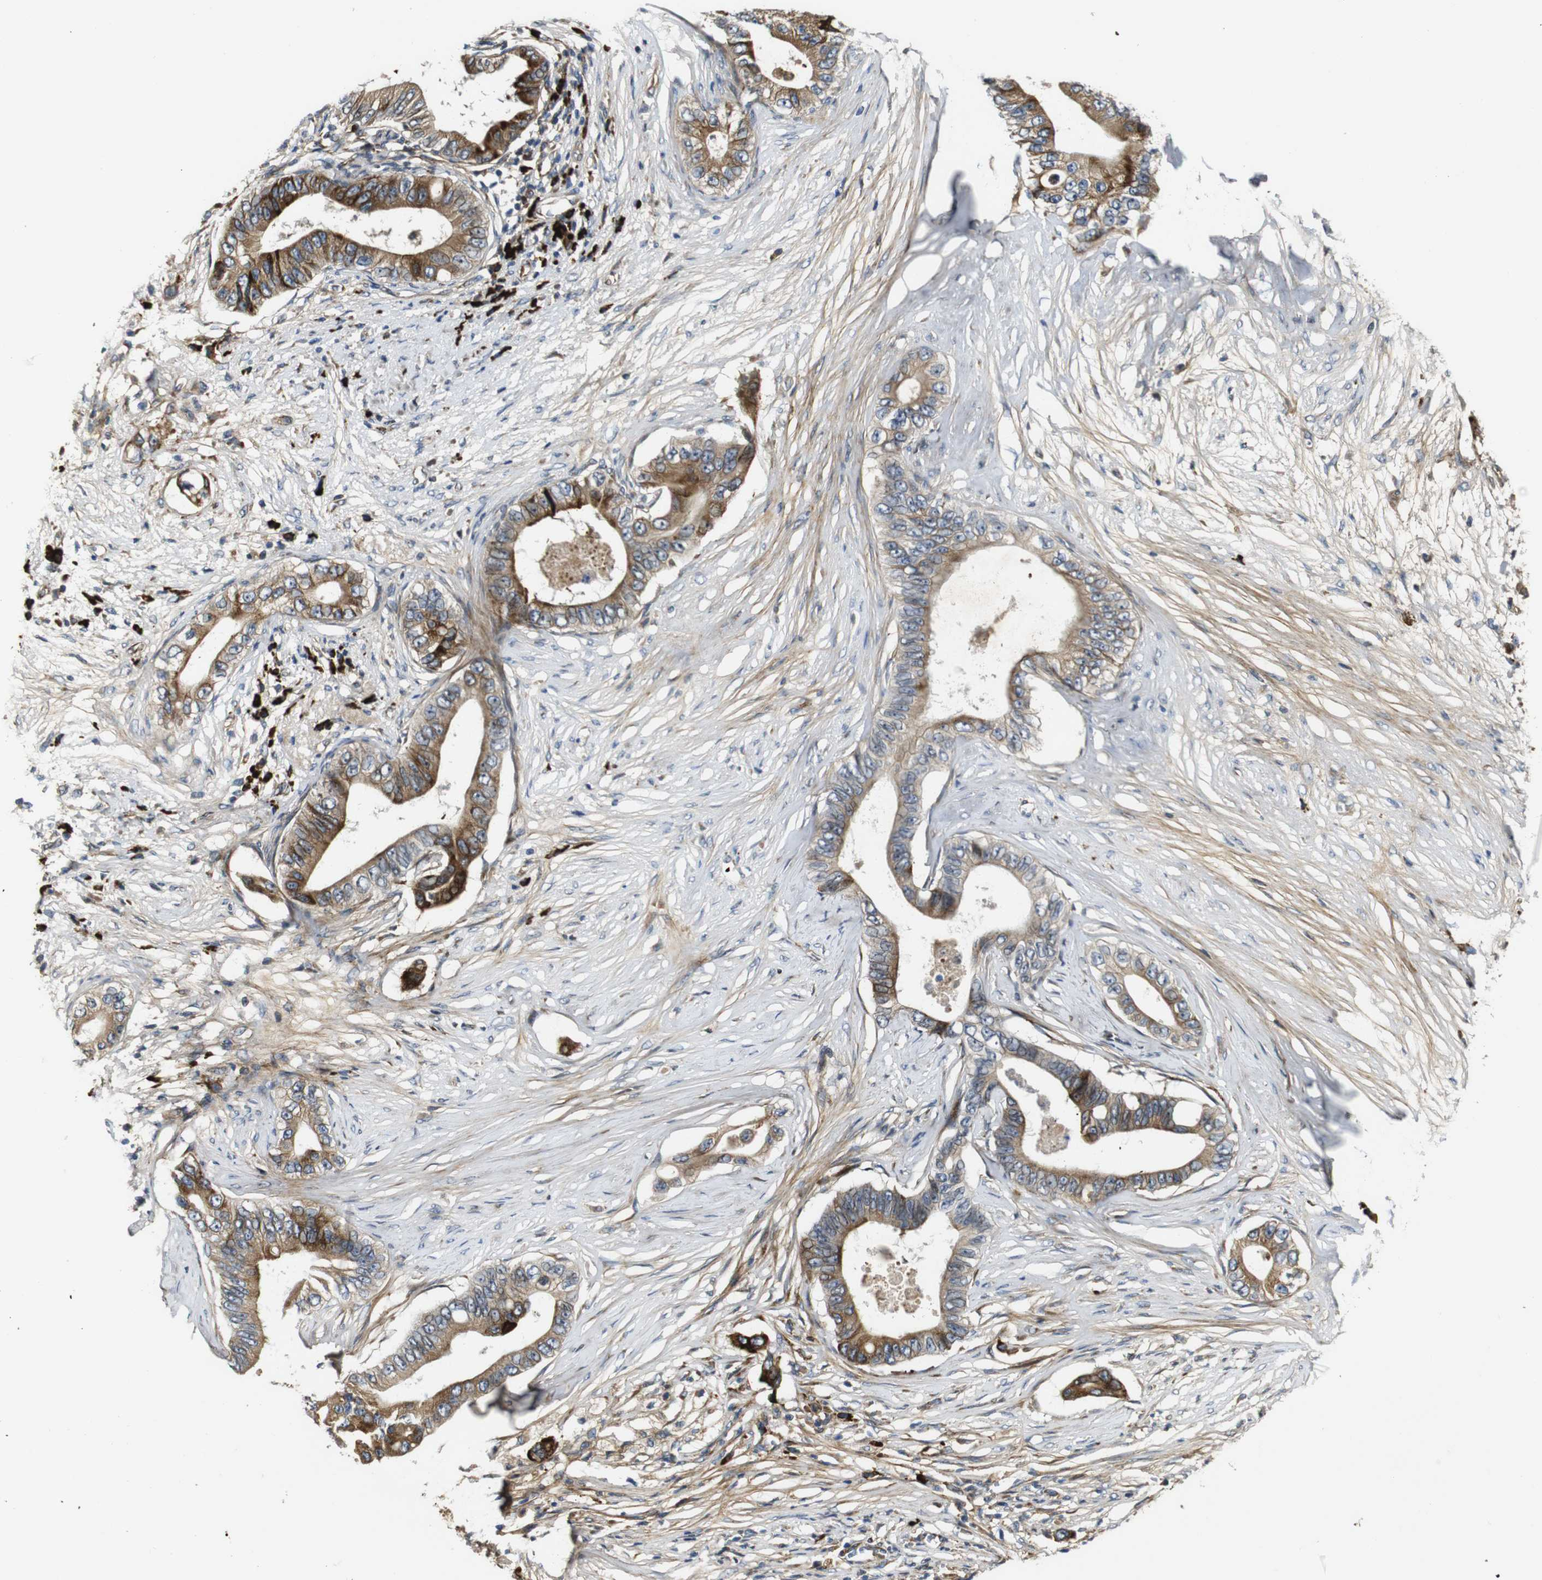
{"staining": {"intensity": "moderate", "quantity": ">75%", "location": "cytoplasmic/membranous"}, "tissue": "pancreatic cancer", "cell_type": "Tumor cells", "image_type": "cancer", "snomed": [{"axis": "morphology", "description": "Adenocarcinoma, NOS"}, {"axis": "topography", "description": "Pancreas"}], "caption": "This is an image of IHC staining of adenocarcinoma (pancreatic), which shows moderate positivity in the cytoplasmic/membranous of tumor cells.", "gene": "UBE2G2", "patient": {"sex": "male", "age": 77}}